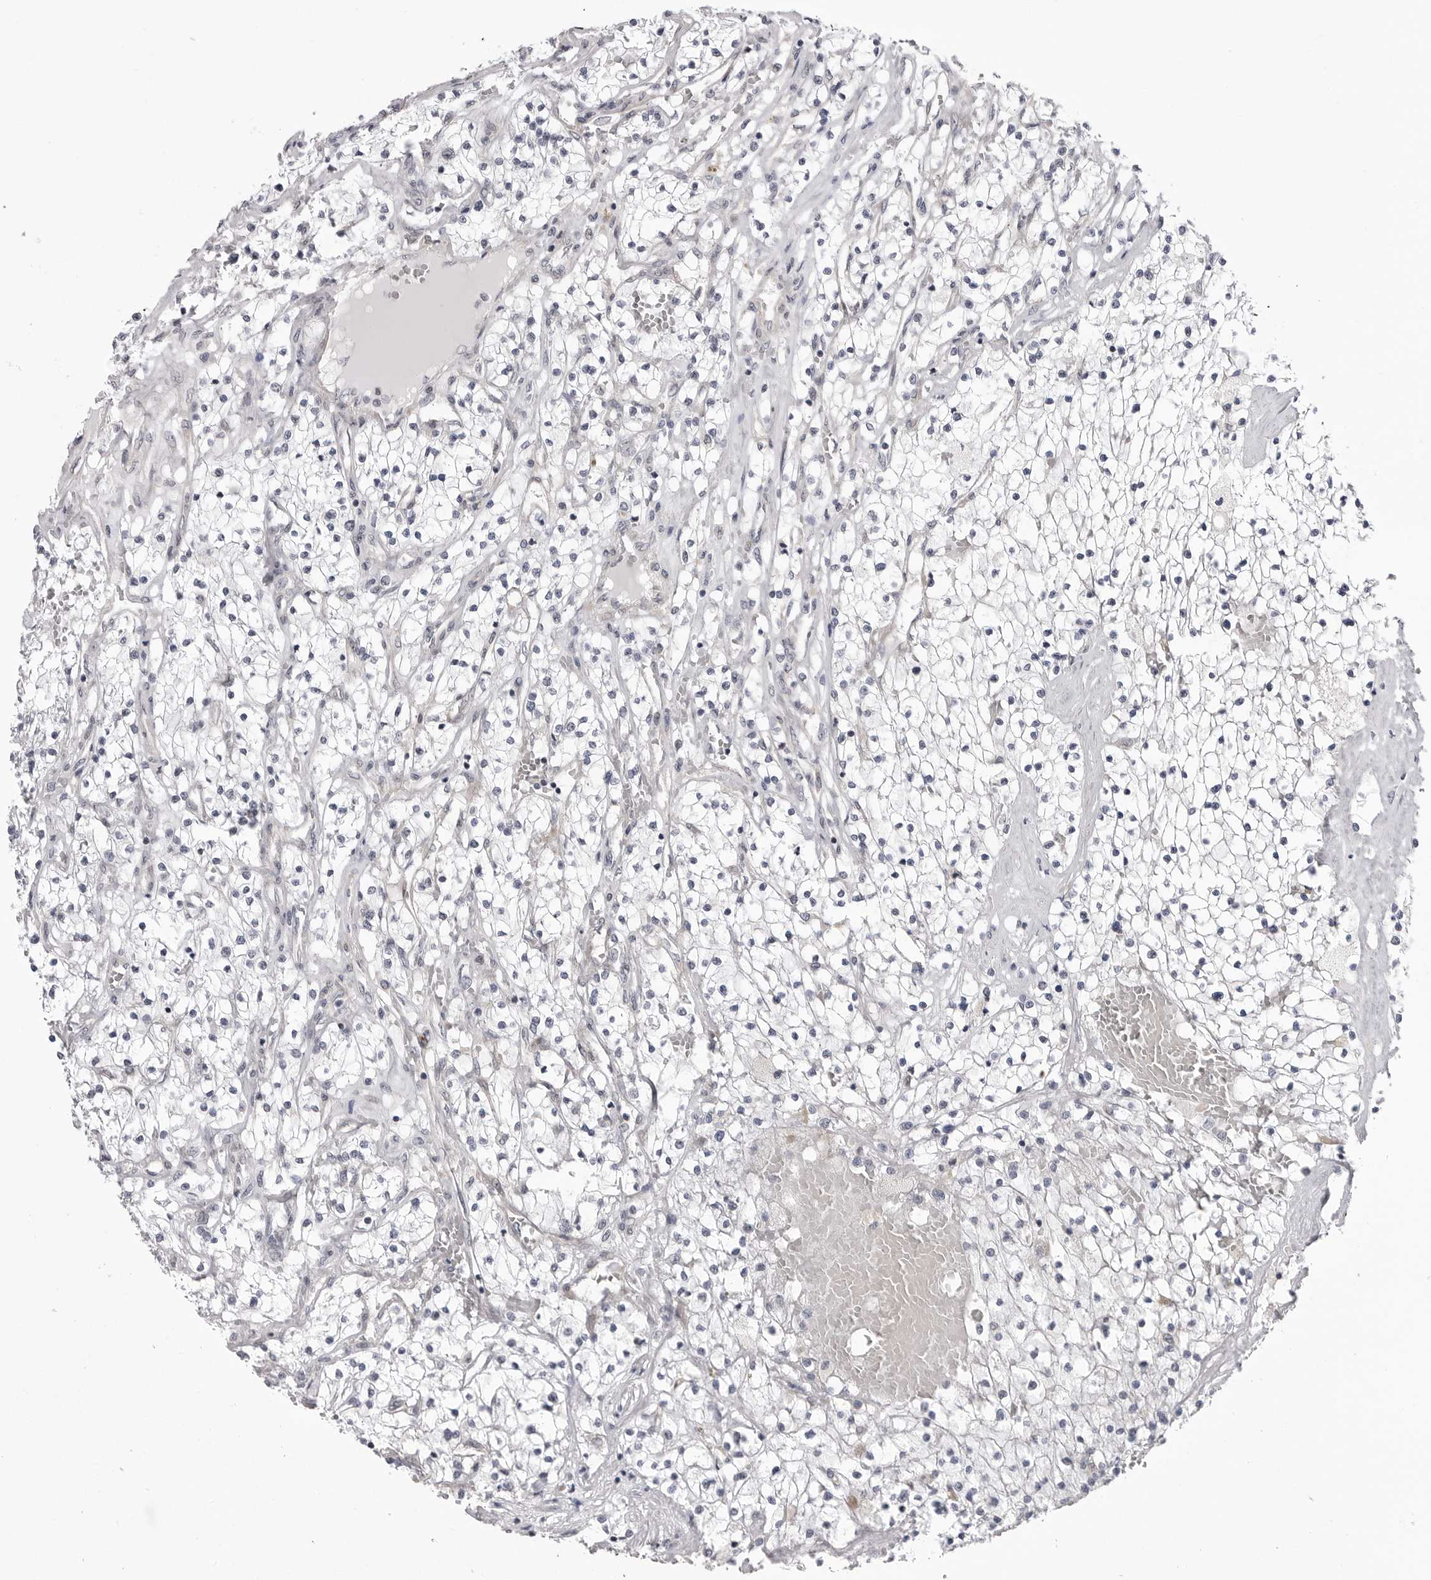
{"staining": {"intensity": "negative", "quantity": "none", "location": "none"}, "tissue": "renal cancer", "cell_type": "Tumor cells", "image_type": "cancer", "snomed": [{"axis": "morphology", "description": "Normal tissue, NOS"}, {"axis": "morphology", "description": "Adenocarcinoma, NOS"}, {"axis": "topography", "description": "Kidney"}], "caption": "Tumor cells are negative for protein expression in human renal cancer.", "gene": "CCDC18", "patient": {"sex": "male", "age": 68}}